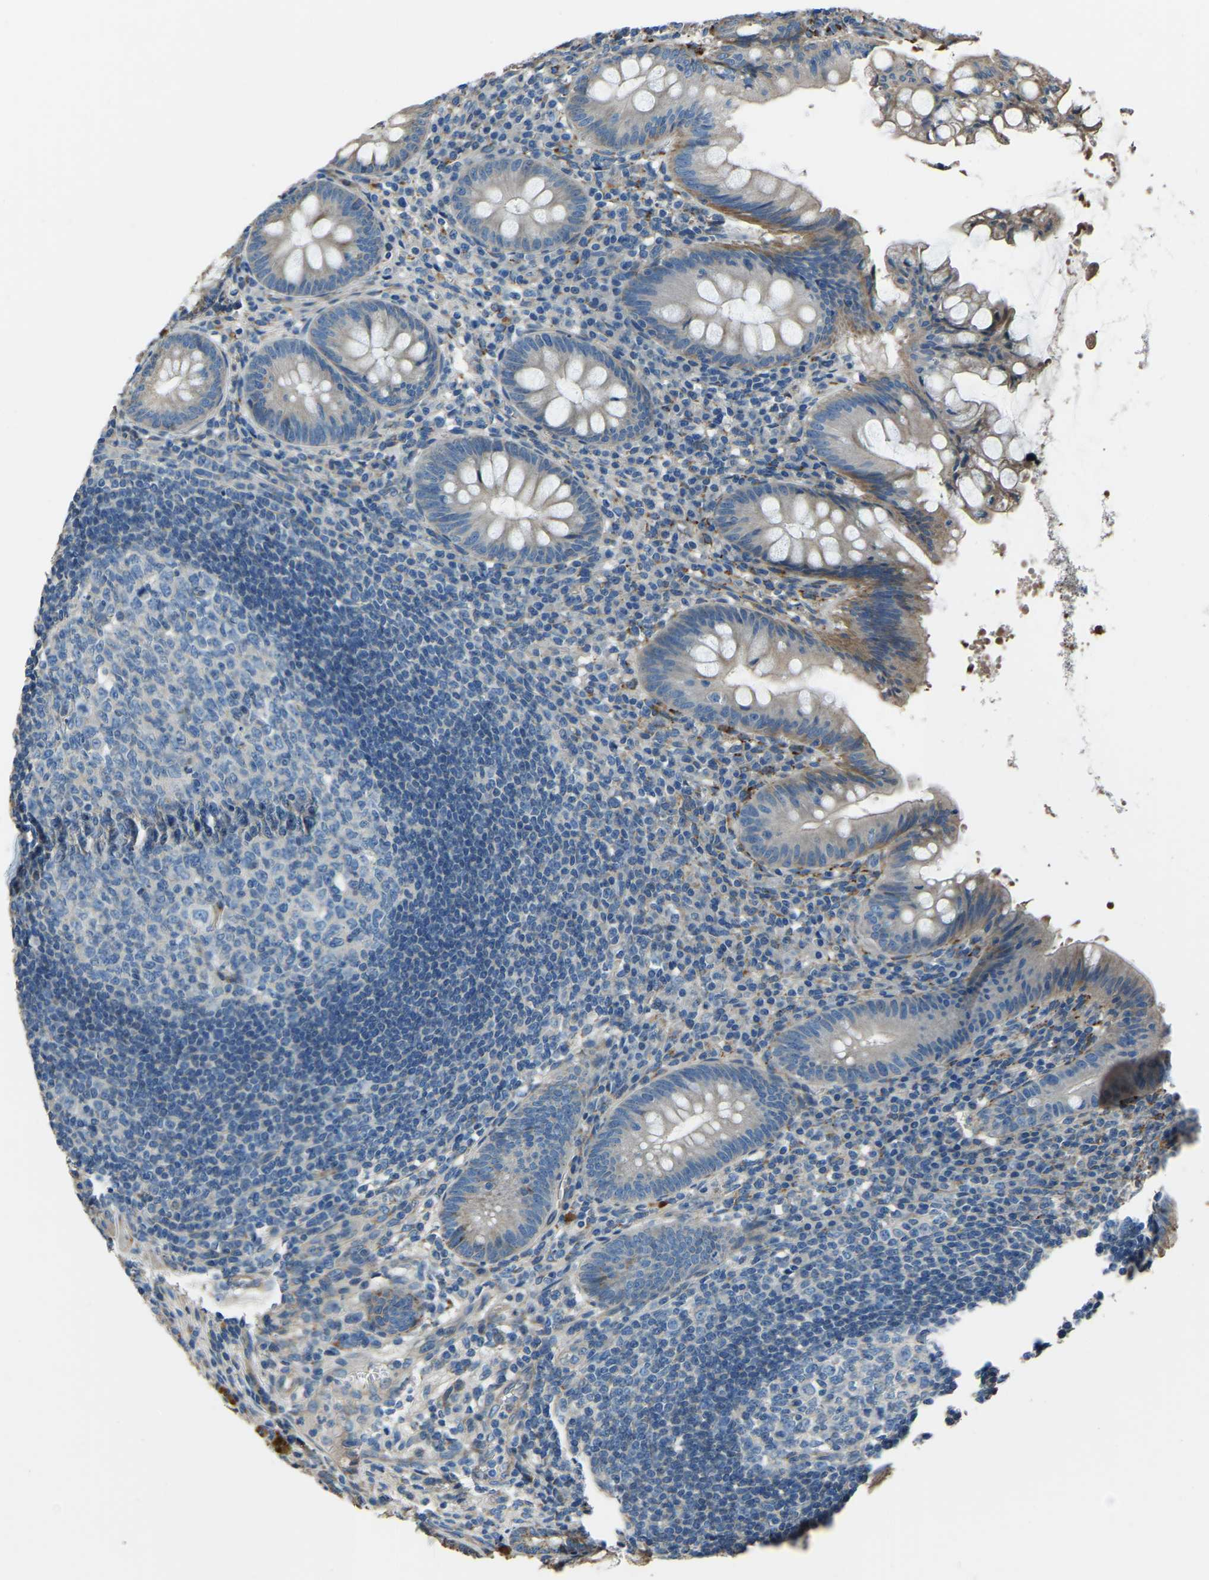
{"staining": {"intensity": "moderate", "quantity": "<25%", "location": "cytoplasmic/membranous"}, "tissue": "appendix", "cell_type": "Glandular cells", "image_type": "normal", "snomed": [{"axis": "morphology", "description": "Normal tissue, NOS"}, {"axis": "topography", "description": "Appendix"}], "caption": "This image shows IHC staining of unremarkable appendix, with low moderate cytoplasmic/membranous expression in approximately <25% of glandular cells.", "gene": "COL3A1", "patient": {"sex": "male", "age": 56}}